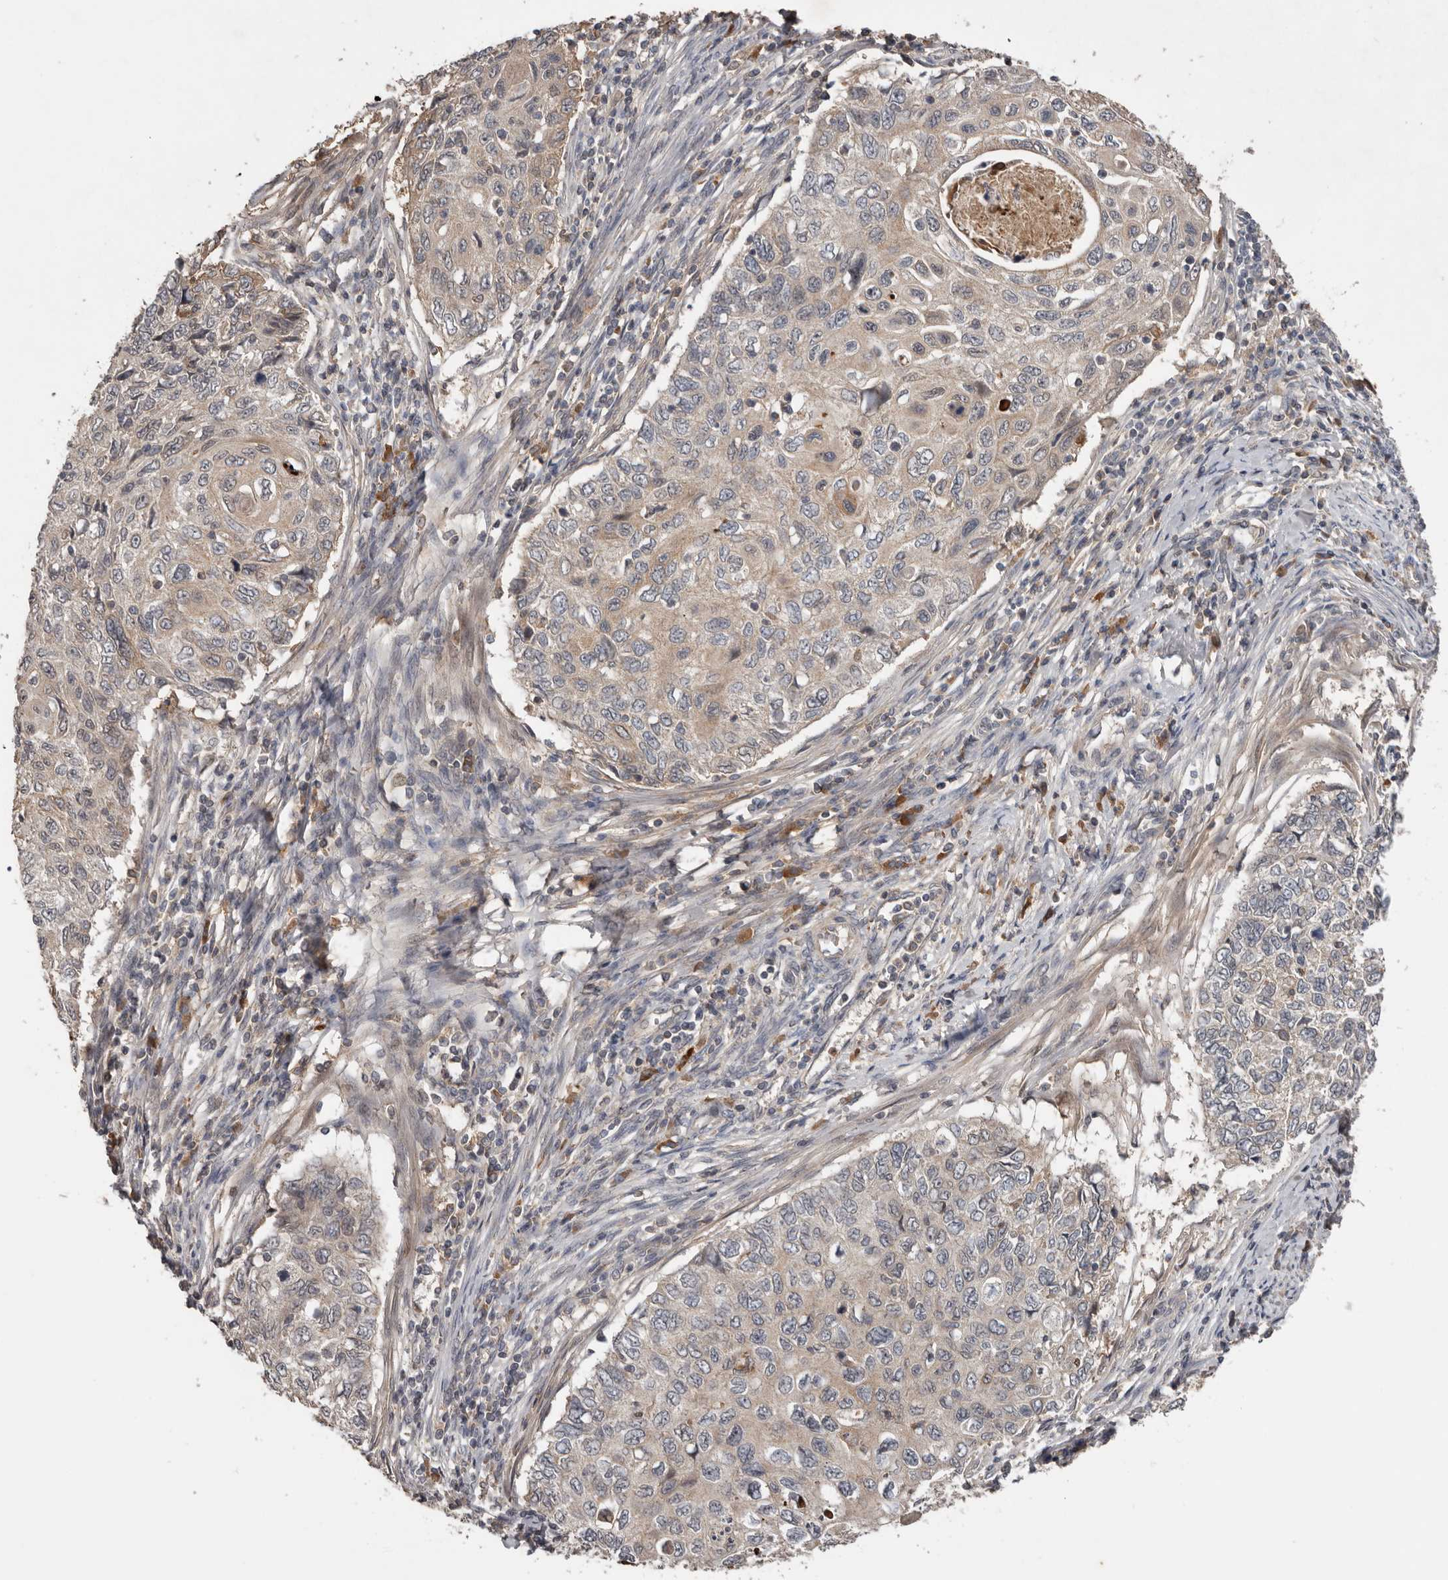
{"staining": {"intensity": "weak", "quantity": "25%-75%", "location": "cytoplasmic/membranous"}, "tissue": "cervical cancer", "cell_type": "Tumor cells", "image_type": "cancer", "snomed": [{"axis": "morphology", "description": "Squamous cell carcinoma, NOS"}, {"axis": "topography", "description": "Cervix"}], "caption": "DAB (3,3'-diaminobenzidine) immunohistochemical staining of human cervical cancer demonstrates weak cytoplasmic/membranous protein positivity in approximately 25%-75% of tumor cells.", "gene": "NMUR1", "patient": {"sex": "female", "age": 70}}